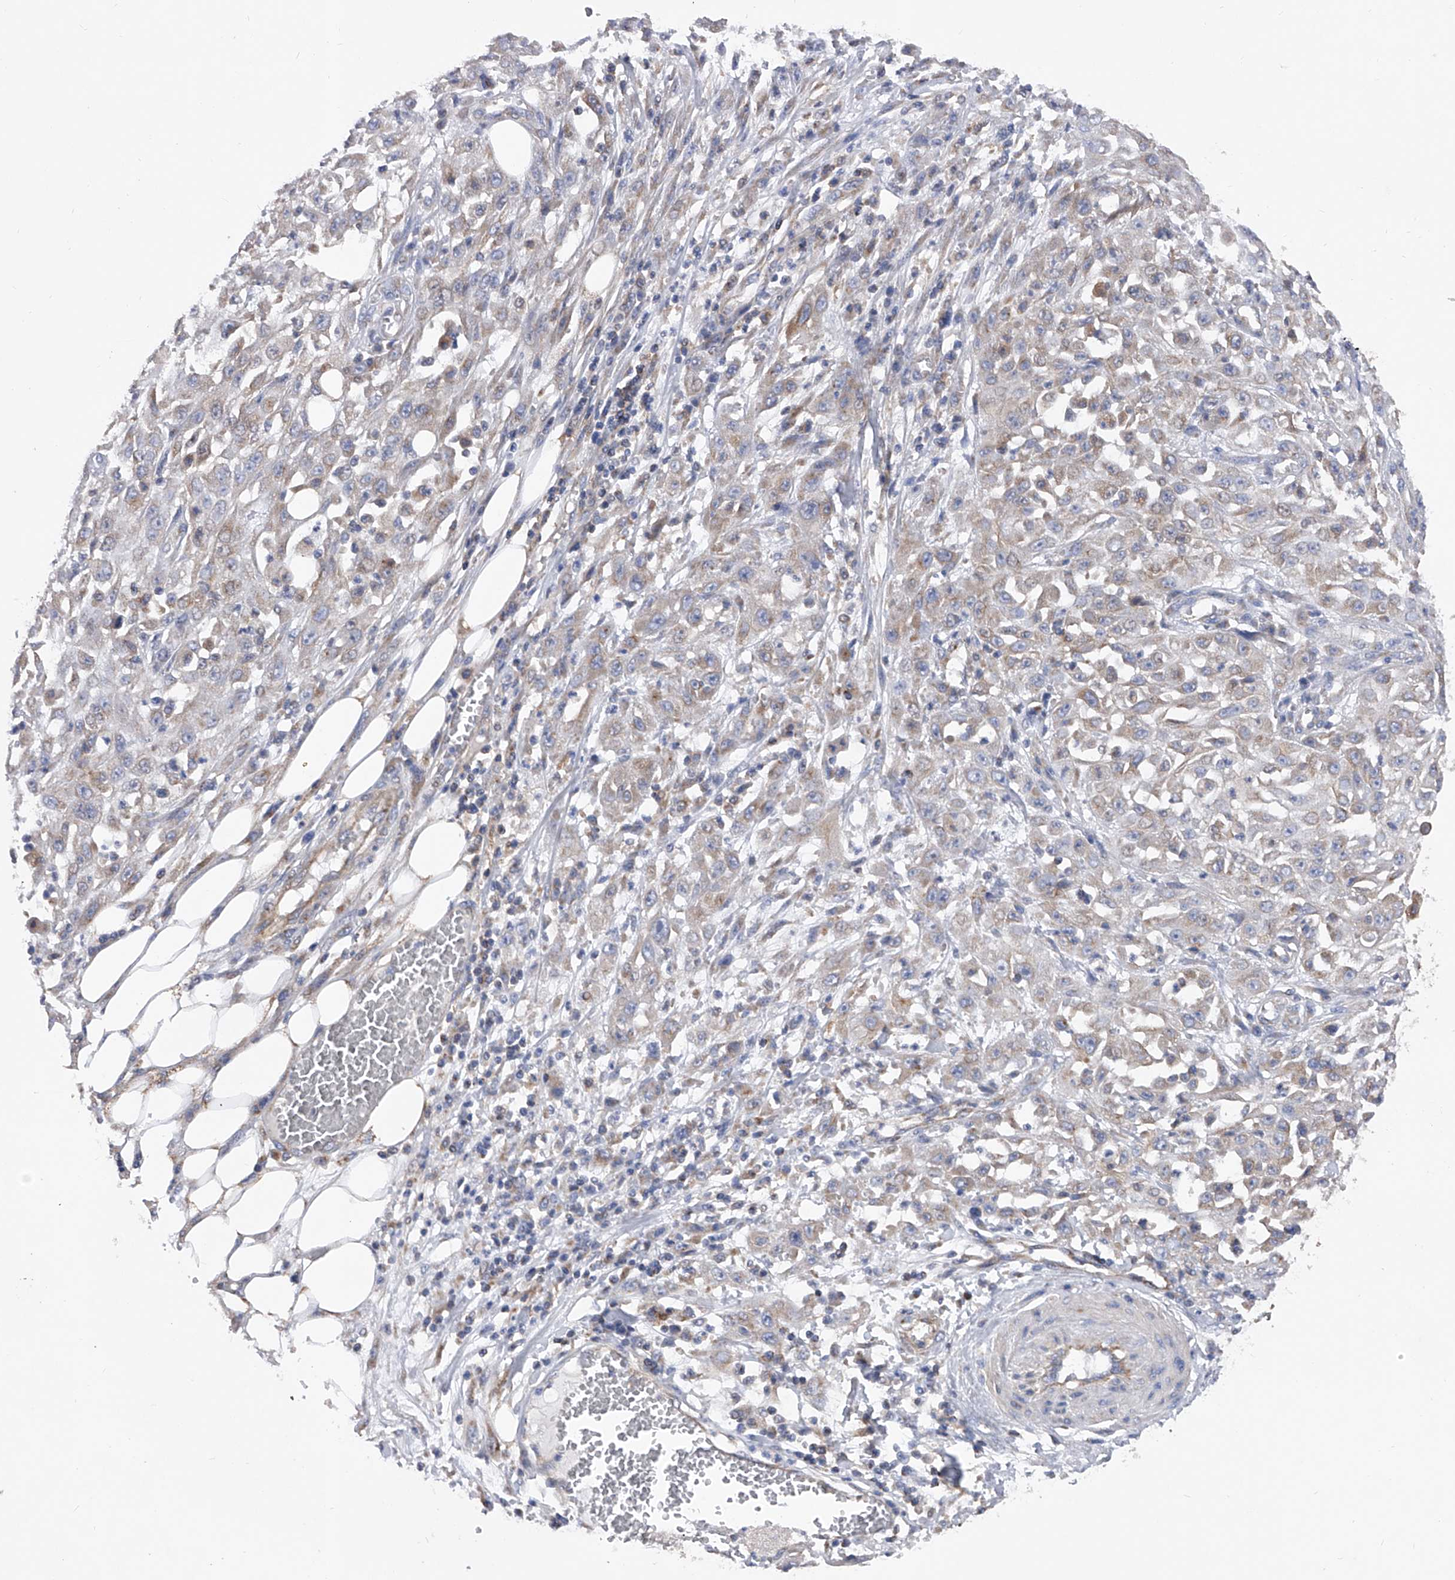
{"staining": {"intensity": "weak", "quantity": "25%-75%", "location": "cytoplasmic/membranous"}, "tissue": "skin cancer", "cell_type": "Tumor cells", "image_type": "cancer", "snomed": [{"axis": "morphology", "description": "Squamous cell carcinoma, NOS"}, {"axis": "morphology", "description": "Squamous cell carcinoma, metastatic, NOS"}, {"axis": "topography", "description": "Skin"}, {"axis": "topography", "description": "Lymph node"}], "caption": "Immunohistochemical staining of human skin metastatic squamous cell carcinoma demonstrates weak cytoplasmic/membranous protein positivity in approximately 25%-75% of tumor cells.", "gene": "PDSS2", "patient": {"sex": "male", "age": 75}}